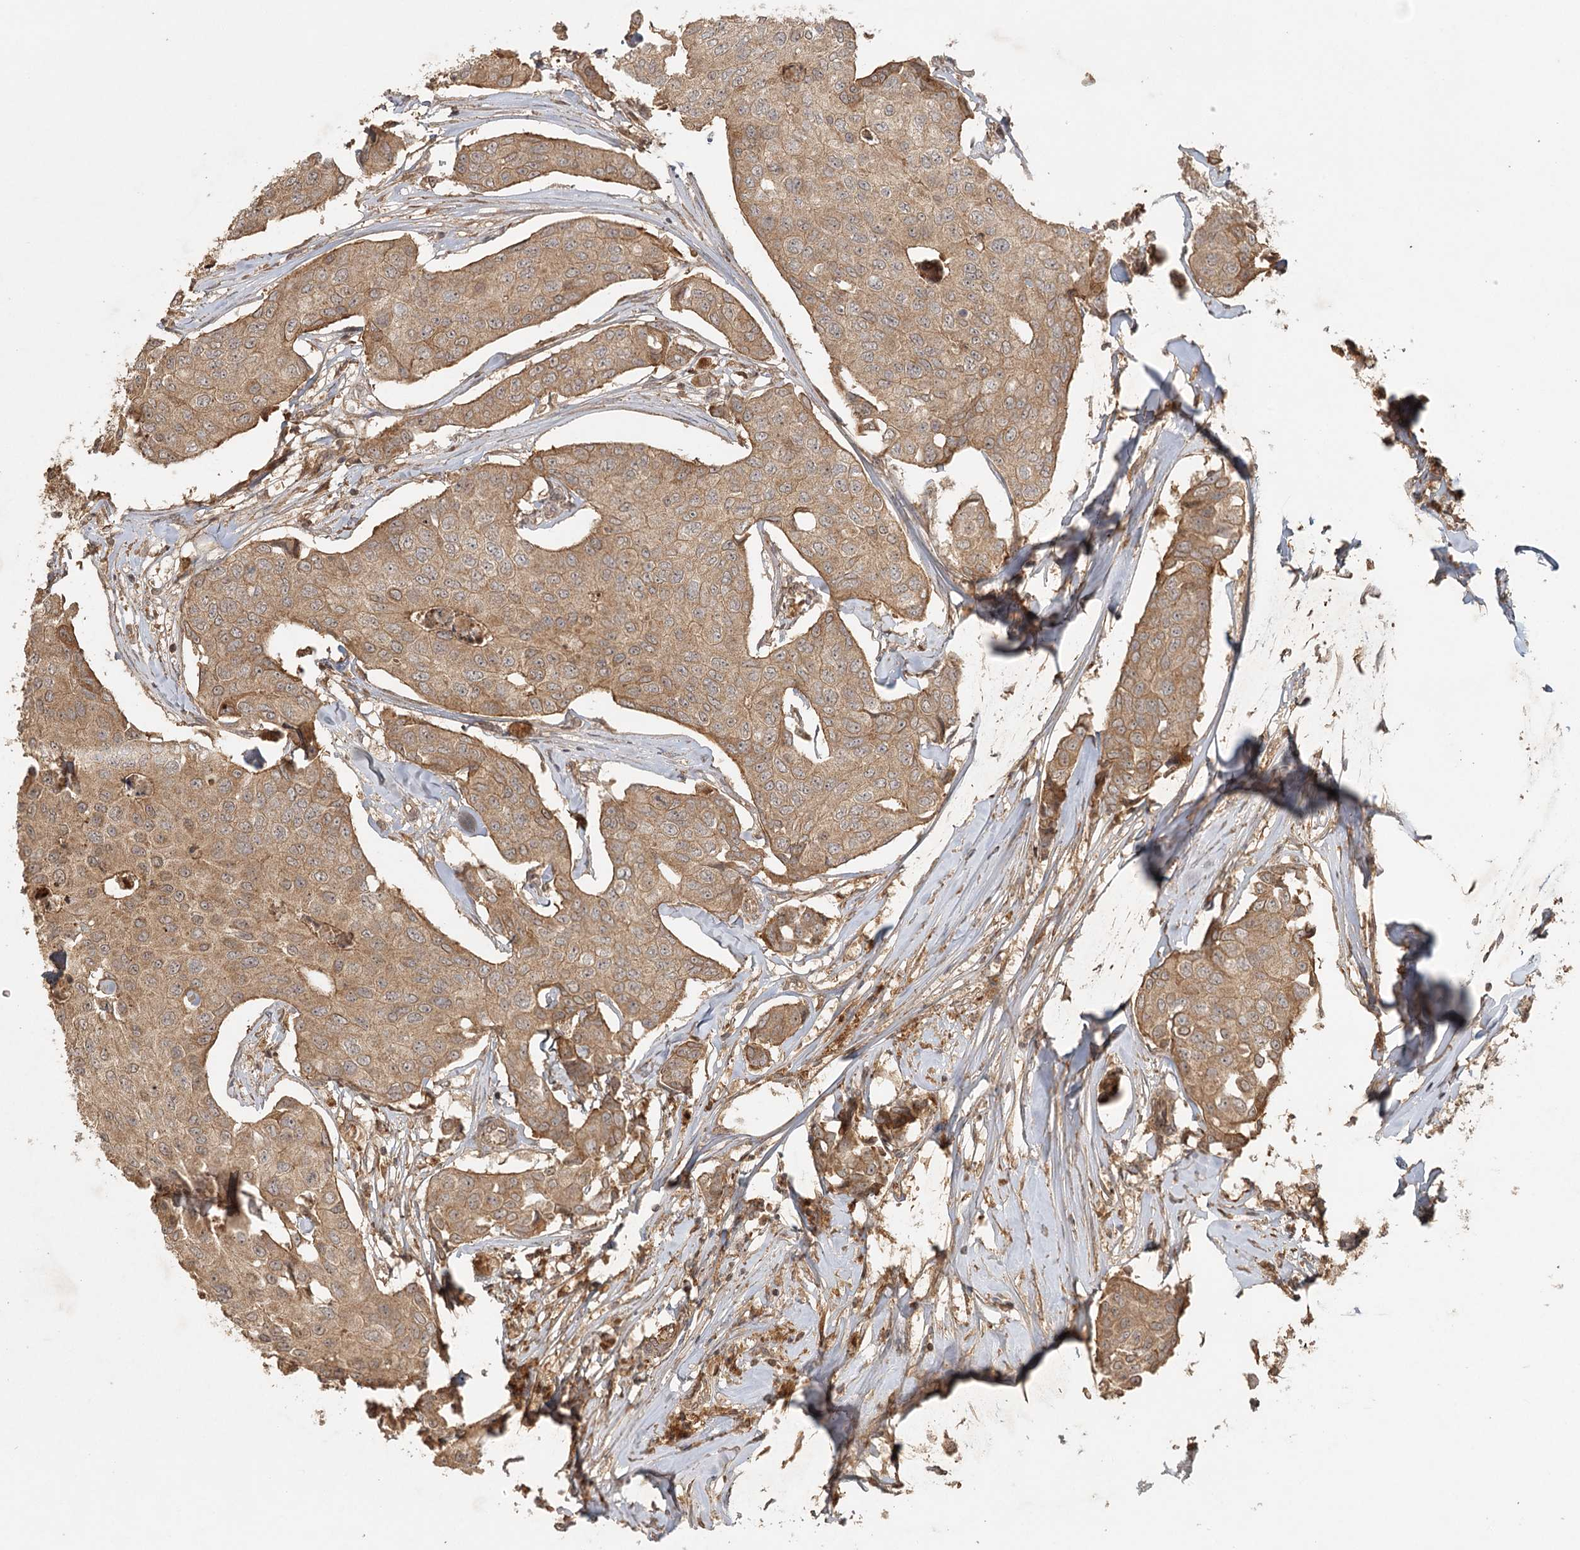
{"staining": {"intensity": "moderate", "quantity": ">75%", "location": "cytoplasmic/membranous"}, "tissue": "breast cancer", "cell_type": "Tumor cells", "image_type": "cancer", "snomed": [{"axis": "morphology", "description": "Duct carcinoma"}, {"axis": "topography", "description": "Breast"}], "caption": "There is medium levels of moderate cytoplasmic/membranous expression in tumor cells of infiltrating ductal carcinoma (breast), as demonstrated by immunohistochemical staining (brown color).", "gene": "ARL13A", "patient": {"sex": "female", "age": 80}}